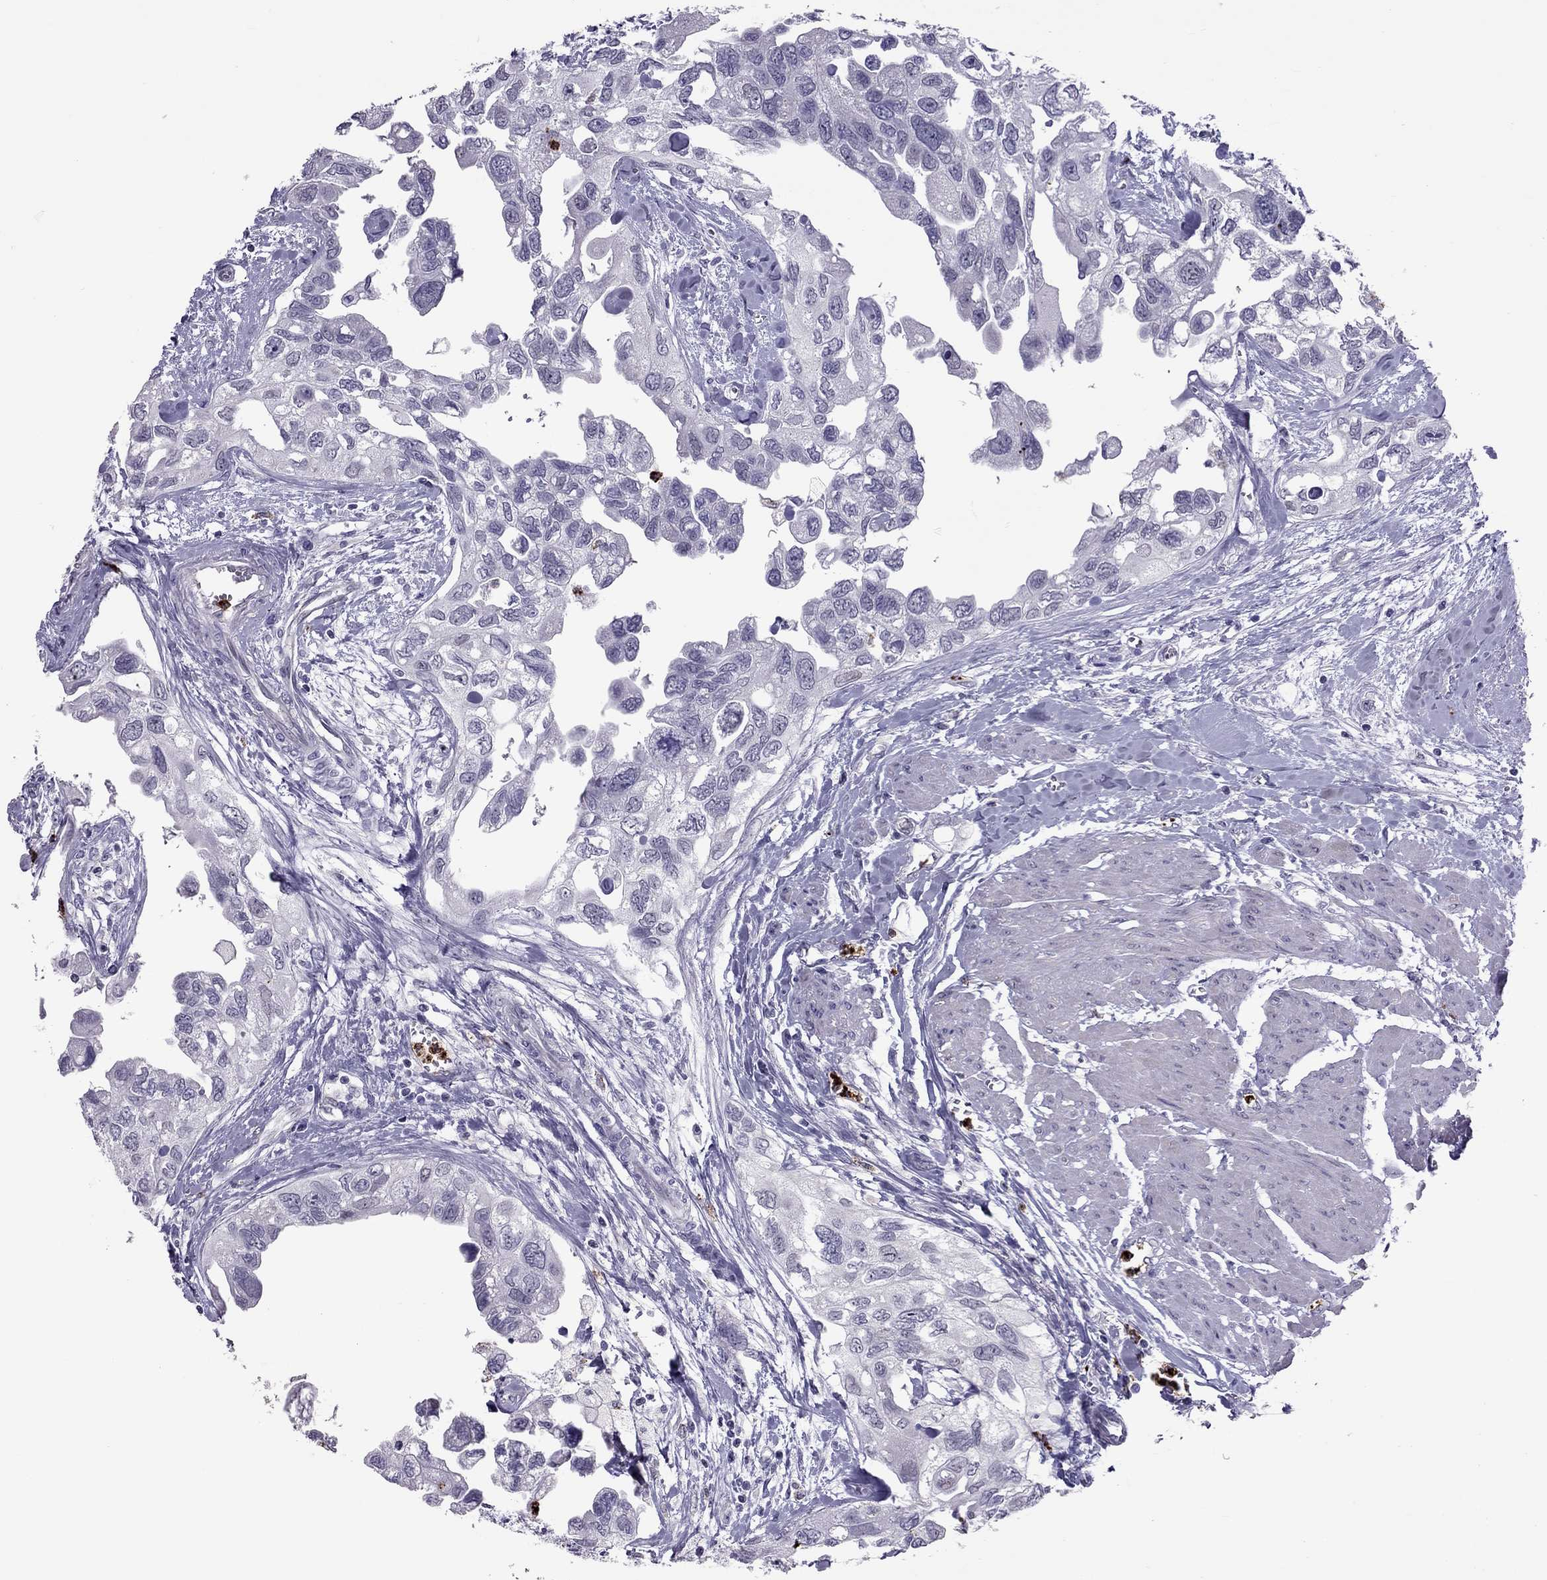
{"staining": {"intensity": "negative", "quantity": "none", "location": "none"}, "tissue": "urothelial cancer", "cell_type": "Tumor cells", "image_type": "cancer", "snomed": [{"axis": "morphology", "description": "Urothelial carcinoma, High grade"}, {"axis": "topography", "description": "Urinary bladder"}], "caption": "Tumor cells are negative for protein expression in human urothelial carcinoma (high-grade). (Immunohistochemistry, brightfield microscopy, high magnification).", "gene": "CCL27", "patient": {"sex": "male", "age": 59}}